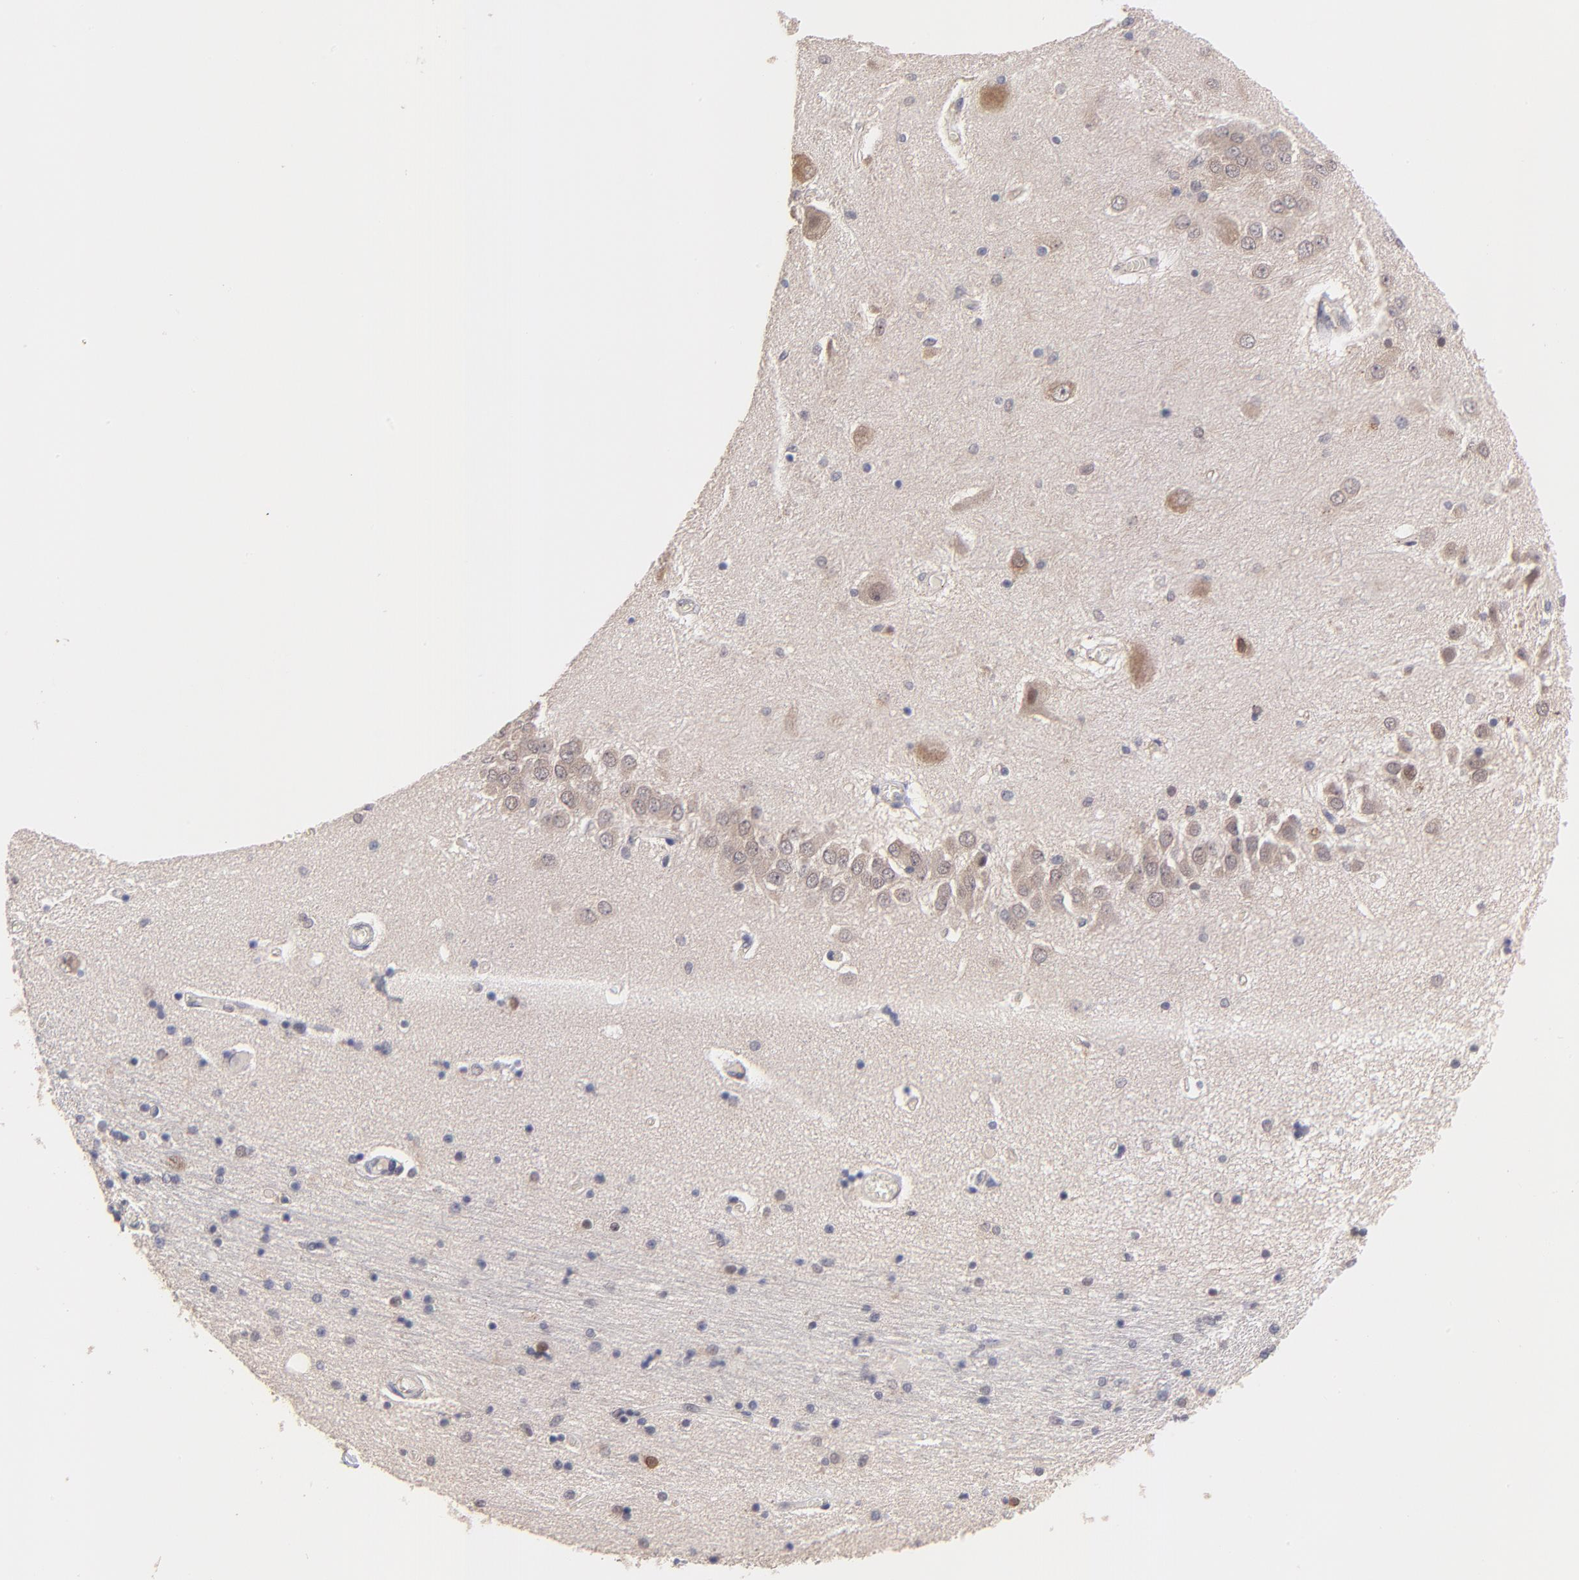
{"staining": {"intensity": "negative", "quantity": "none", "location": "none"}, "tissue": "hippocampus", "cell_type": "Glial cells", "image_type": "normal", "snomed": [{"axis": "morphology", "description": "Normal tissue, NOS"}, {"axis": "topography", "description": "Hippocampus"}], "caption": "This is an immunohistochemistry (IHC) micrograph of benign hippocampus. There is no expression in glial cells.", "gene": "ZNF747", "patient": {"sex": "female", "age": 54}}